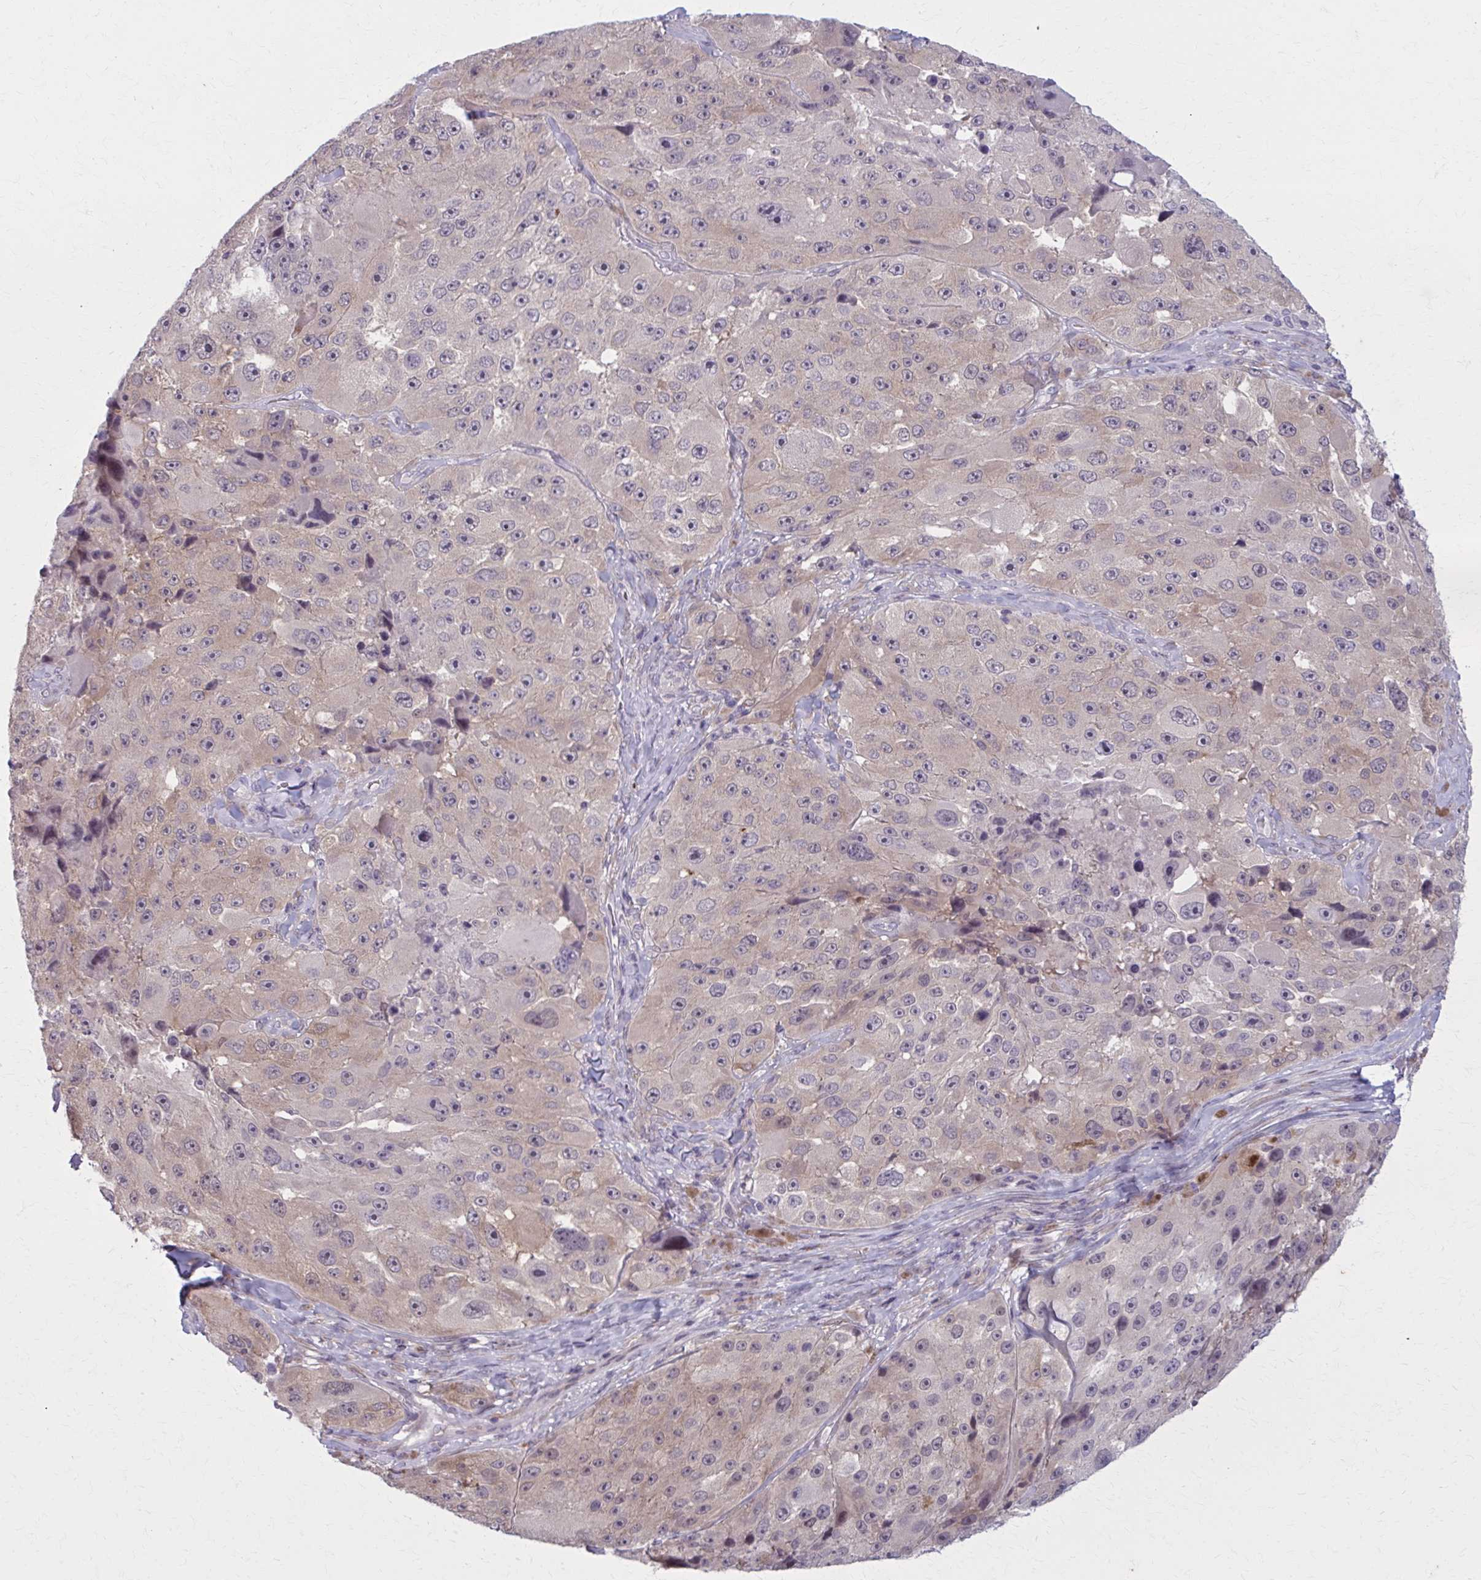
{"staining": {"intensity": "weak", "quantity": "<25%", "location": "cytoplasmic/membranous"}, "tissue": "melanoma", "cell_type": "Tumor cells", "image_type": "cancer", "snomed": [{"axis": "morphology", "description": "Malignant melanoma, Metastatic site"}, {"axis": "topography", "description": "Lymph node"}], "caption": "This micrograph is of melanoma stained with immunohistochemistry (IHC) to label a protein in brown with the nuclei are counter-stained blue. There is no expression in tumor cells. Brightfield microscopy of IHC stained with DAB (3,3'-diaminobenzidine) (brown) and hematoxylin (blue), captured at high magnification.", "gene": "NUMBL", "patient": {"sex": "male", "age": 62}}